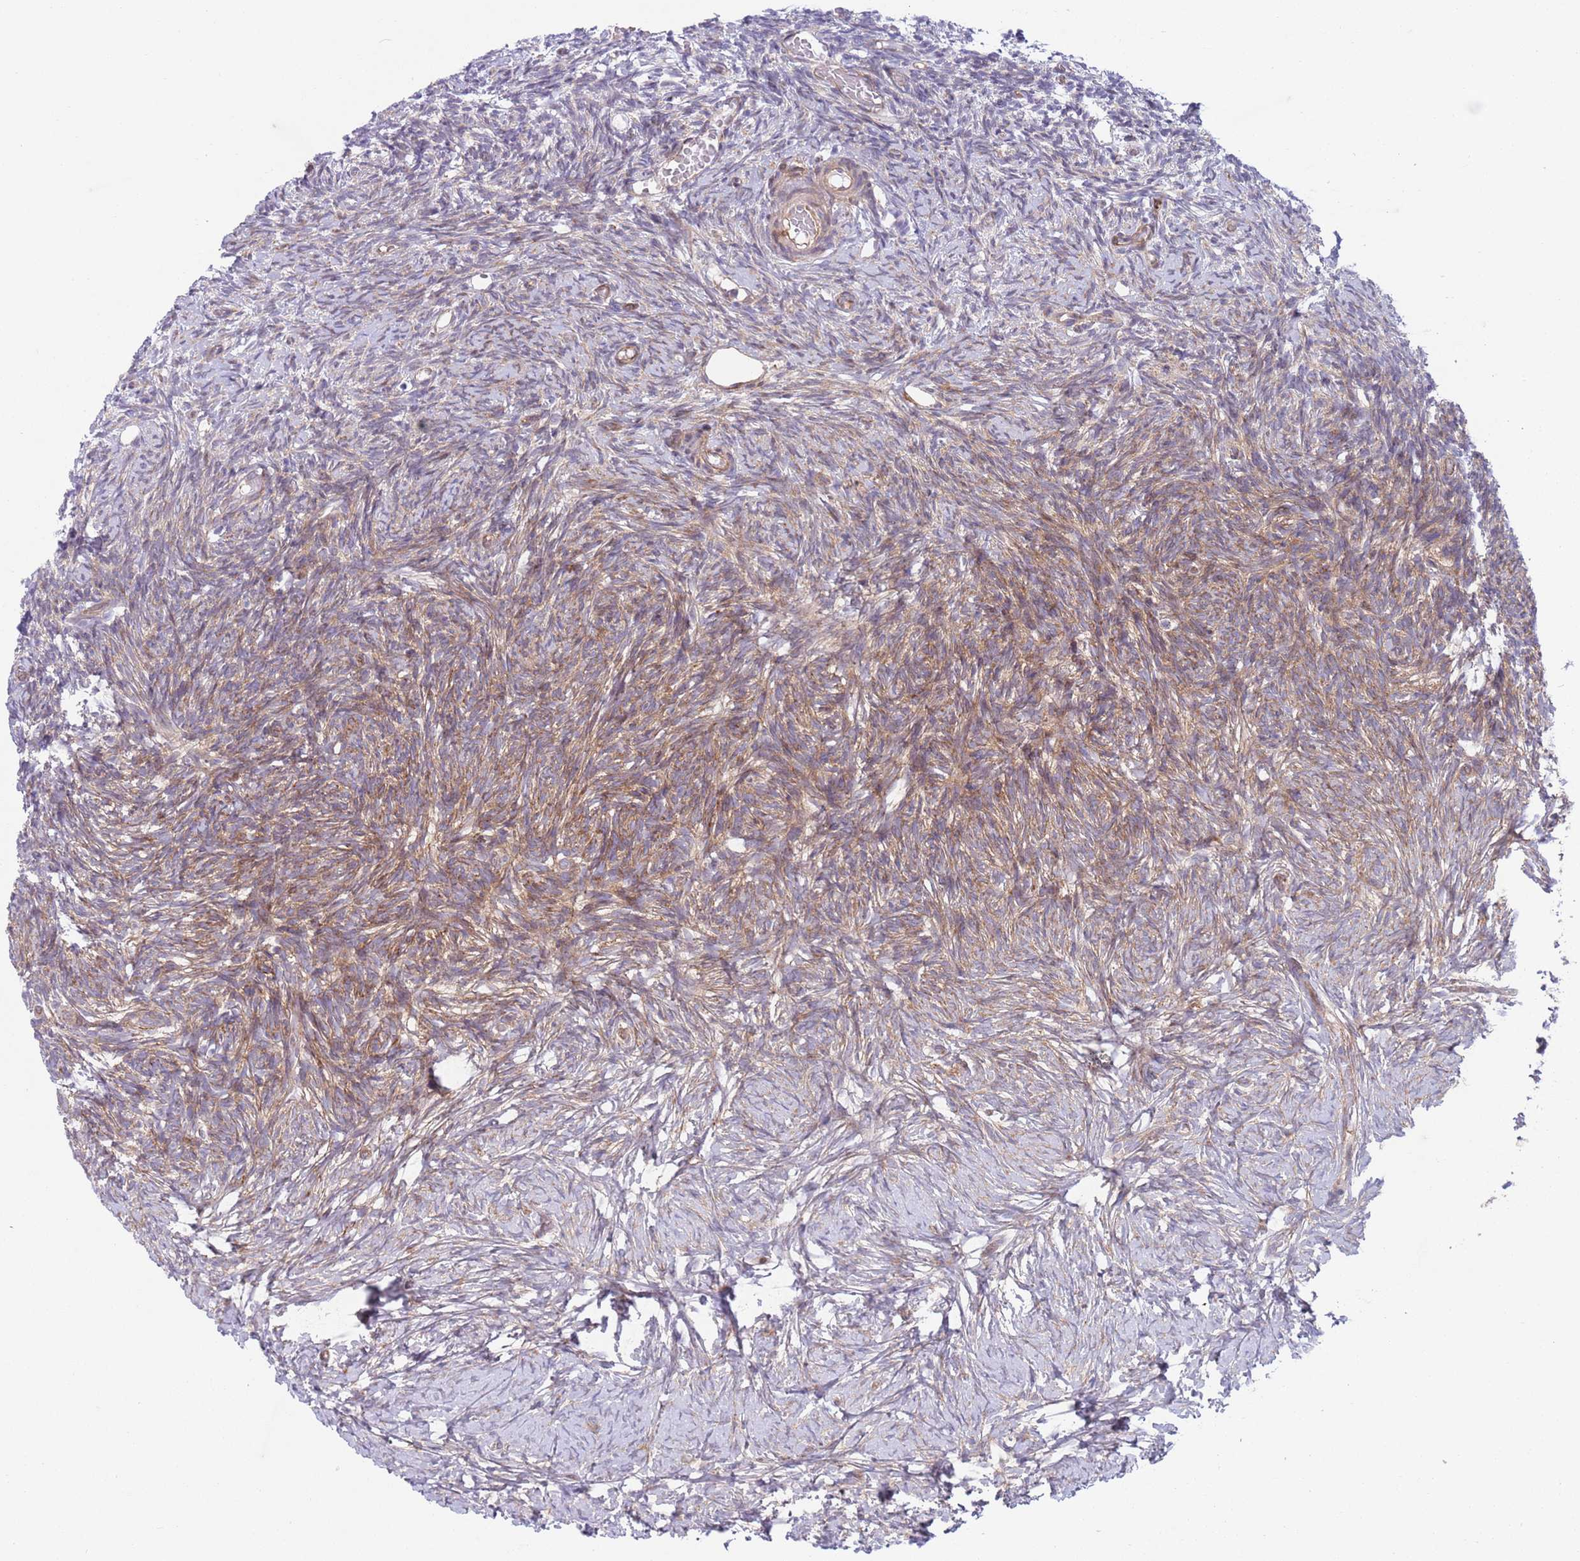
{"staining": {"intensity": "moderate", "quantity": "<25%", "location": "cytoplasmic/membranous"}, "tissue": "ovary", "cell_type": "Ovarian stroma cells", "image_type": "normal", "snomed": [{"axis": "morphology", "description": "Normal tissue, NOS"}, {"axis": "topography", "description": "Ovary"}], "caption": "This image reveals IHC staining of benign human ovary, with low moderate cytoplasmic/membranous staining in approximately <25% of ovarian stroma cells.", "gene": "ZMYM5", "patient": {"sex": "female", "age": 39}}